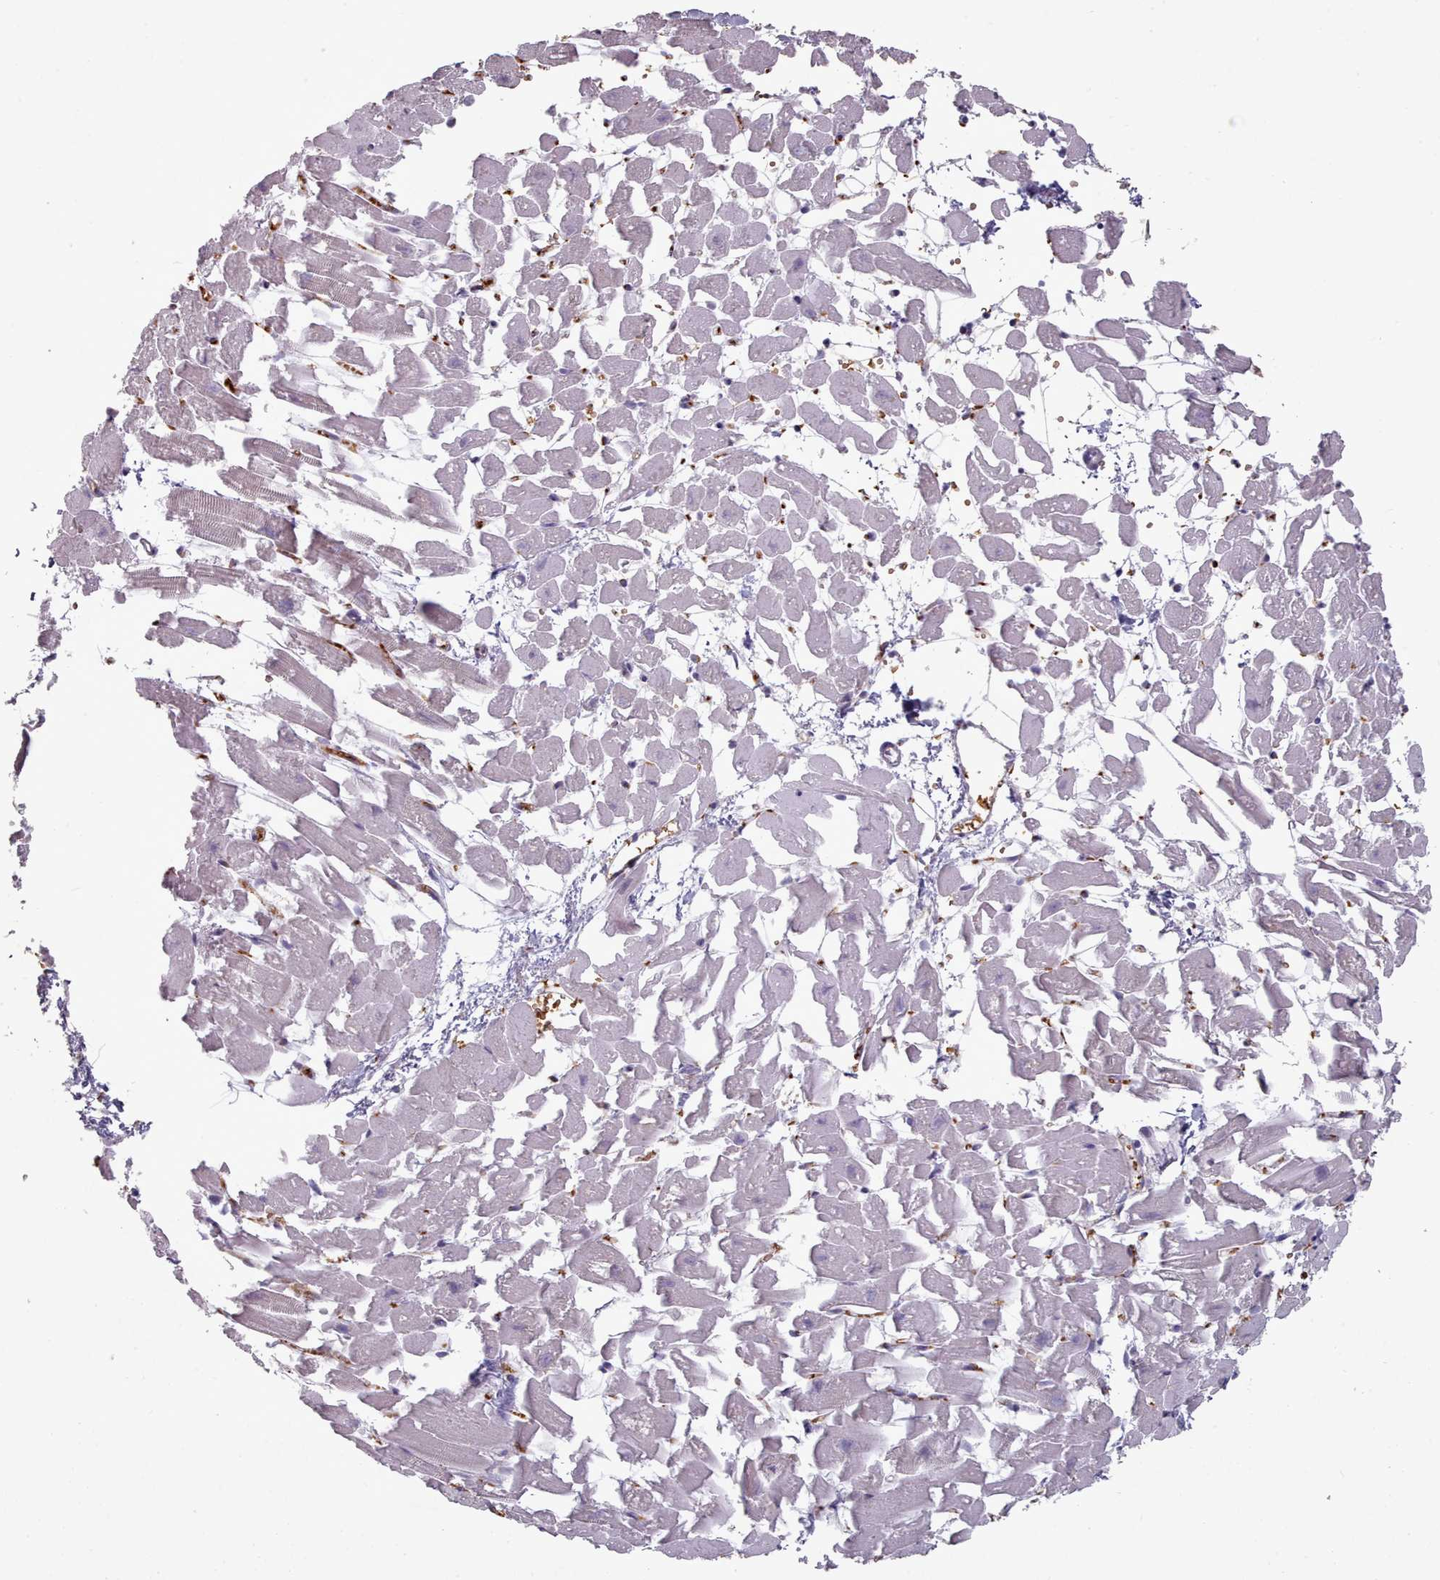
{"staining": {"intensity": "weak", "quantity": "25%-75%", "location": "cytoplasmic/membranous"}, "tissue": "heart muscle", "cell_type": "Cardiomyocytes", "image_type": "normal", "snomed": [{"axis": "morphology", "description": "Normal tissue, NOS"}, {"axis": "topography", "description": "Heart"}], "caption": "Protein staining of benign heart muscle exhibits weak cytoplasmic/membranous positivity in approximately 25%-75% of cardiomyocytes. (Stains: DAB in brown, nuclei in blue, Microscopy: brightfield microscopy at high magnification).", "gene": "MAN1B1", "patient": {"sex": "female", "age": 64}}